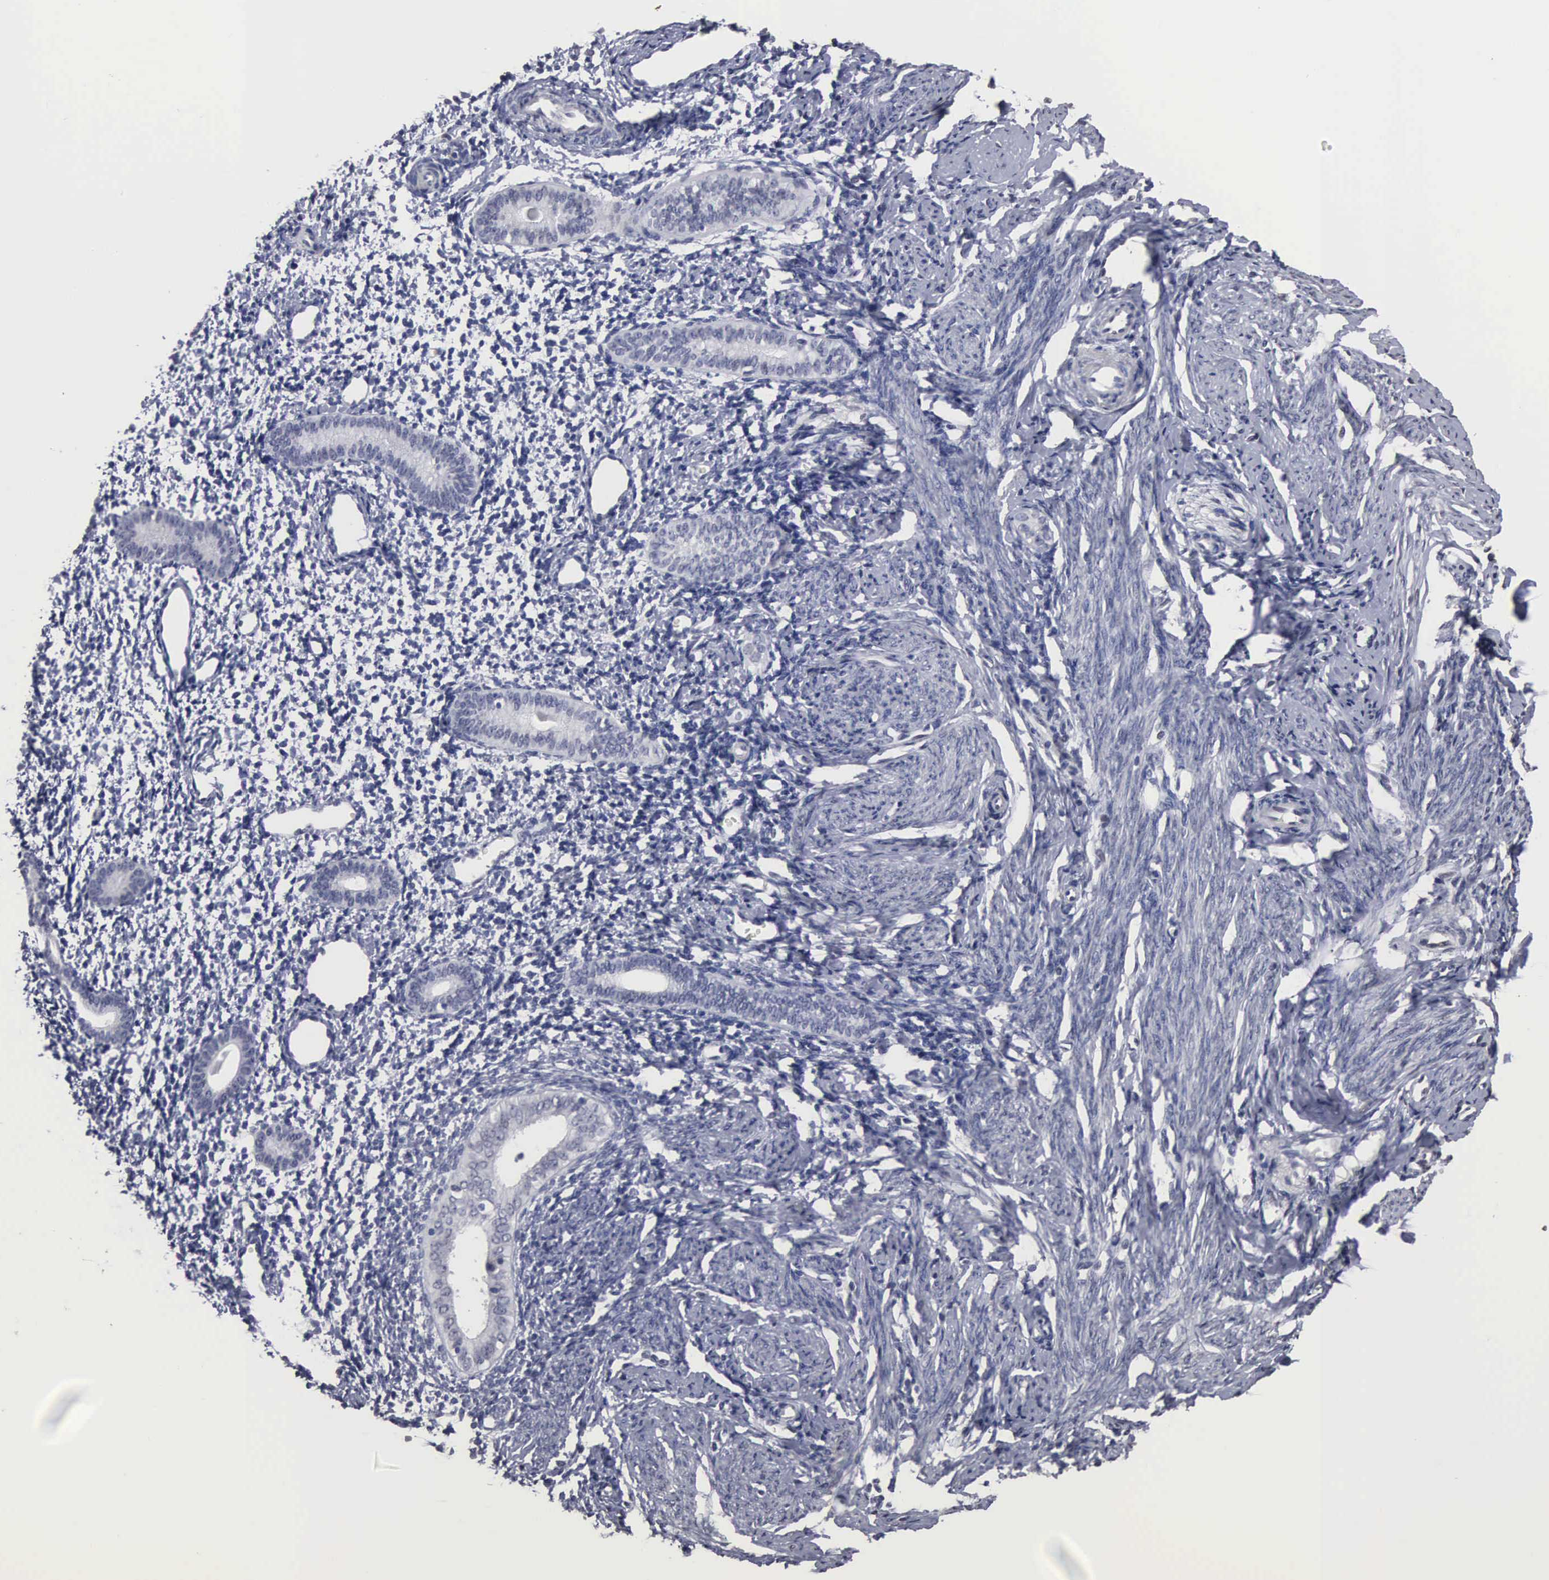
{"staining": {"intensity": "negative", "quantity": "none", "location": "none"}, "tissue": "endometrium", "cell_type": "Cells in endometrial stroma", "image_type": "normal", "snomed": [{"axis": "morphology", "description": "Normal tissue, NOS"}, {"axis": "morphology", "description": "Neoplasm, benign, NOS"}, {"axis": "topography", "description": "Uterus"}], "caption": "High power microscopy histopathology image of an IHC histopathology image of unremarkable endometrium, revealing no significant positivity in cells in endometrial stroma.", "gene": "UPB1", "patient": {"sex": "female", "age": 55}}